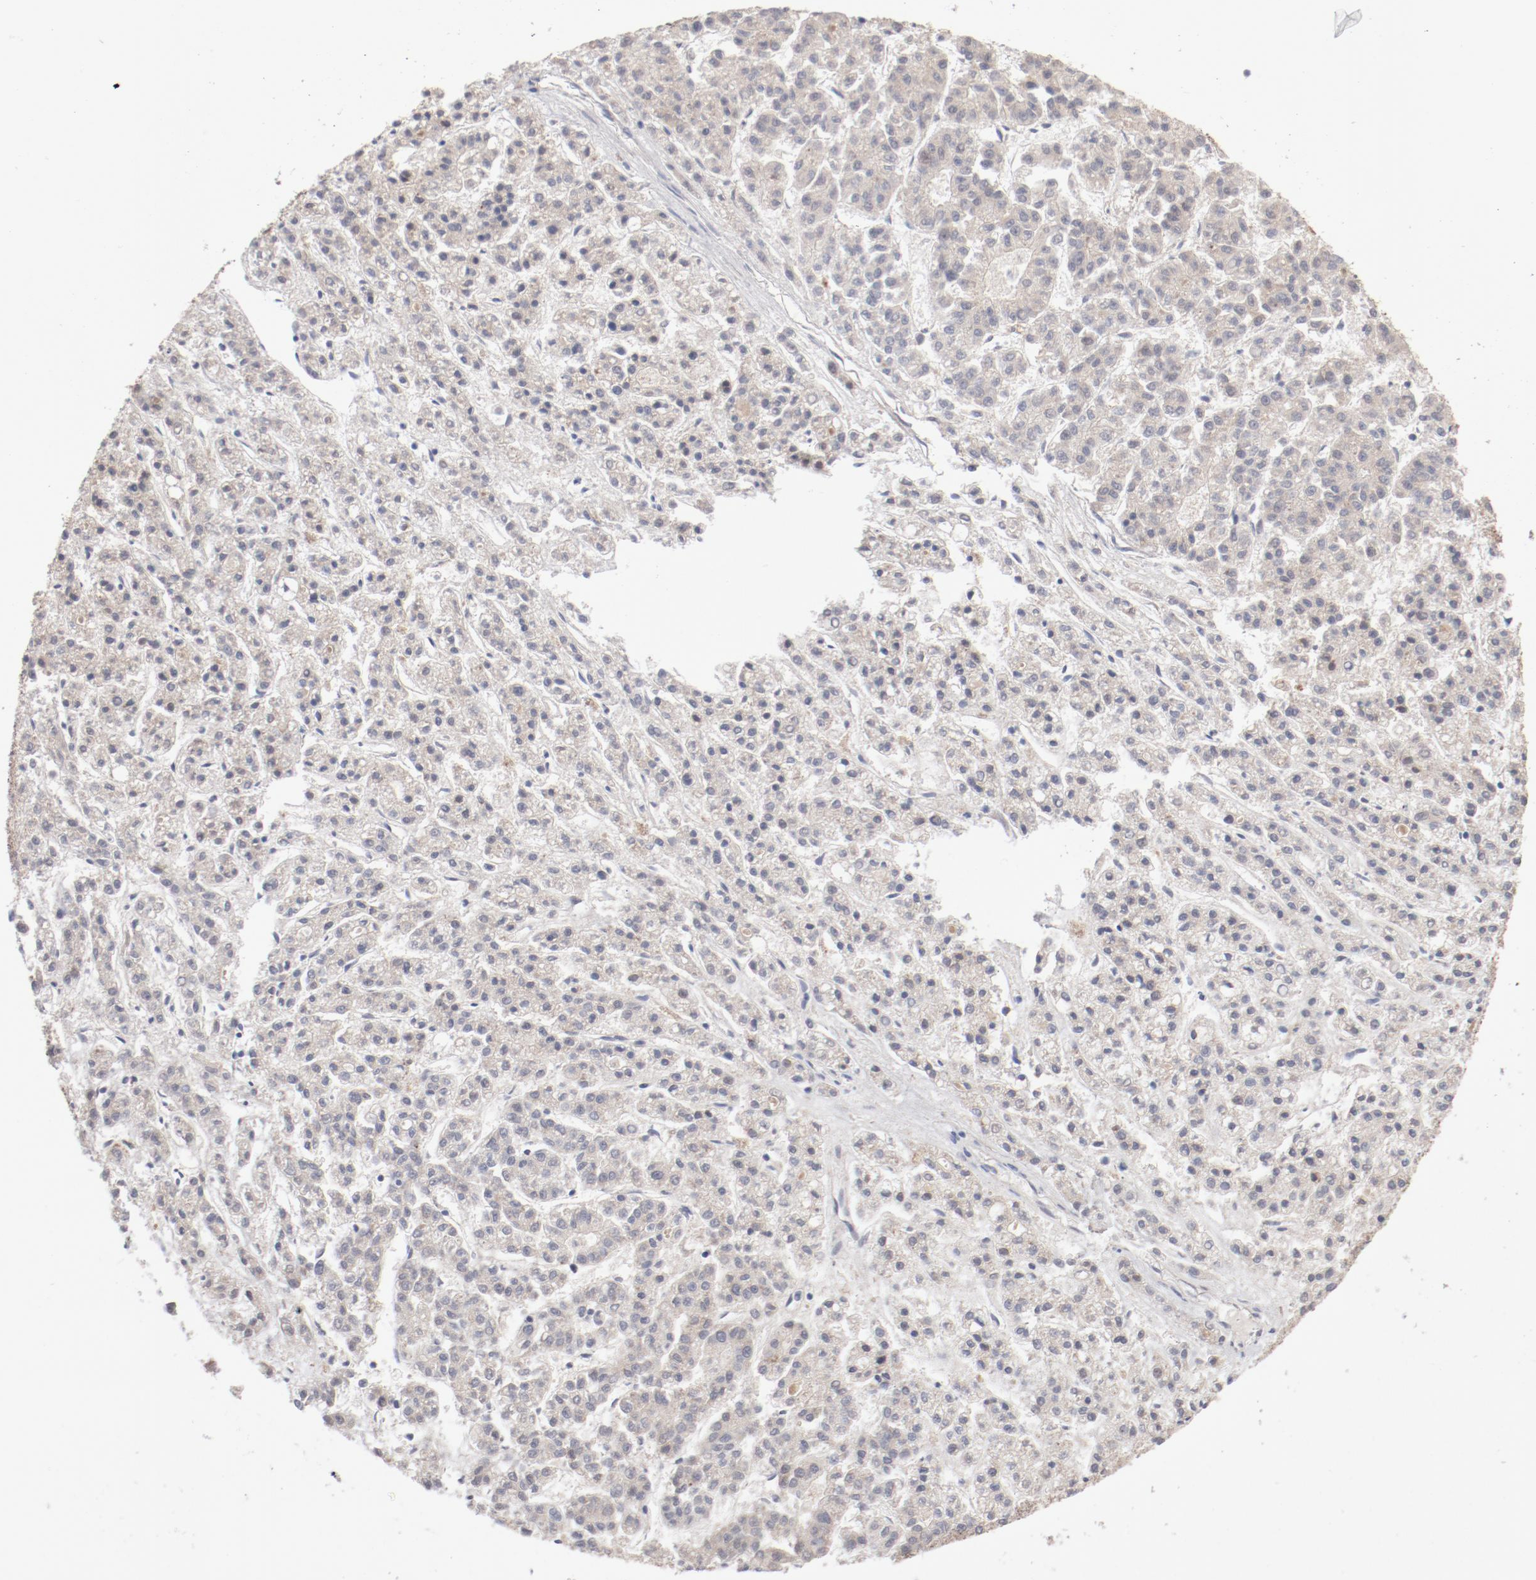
{"staining": {"intensity": "negative", "quantity": "none", "location": "none"}, "tissue": "liver cancer", "cell_type": "Tumor cells", "image_type": "cancer", "snomed": [{"axis": "morphology", "description": "Carcinoma, Hepatocellular, NOS"}, {"axis": "topography", "description": "Liver"}], "caption": "Human liver cancer (hepatocellular carcinoma) stained for a protein using immunohistochemistry (IHC) shows no expression in tumor cells.", "gene": "RPL12", "patient": {"sex": "male", "age": 70}}